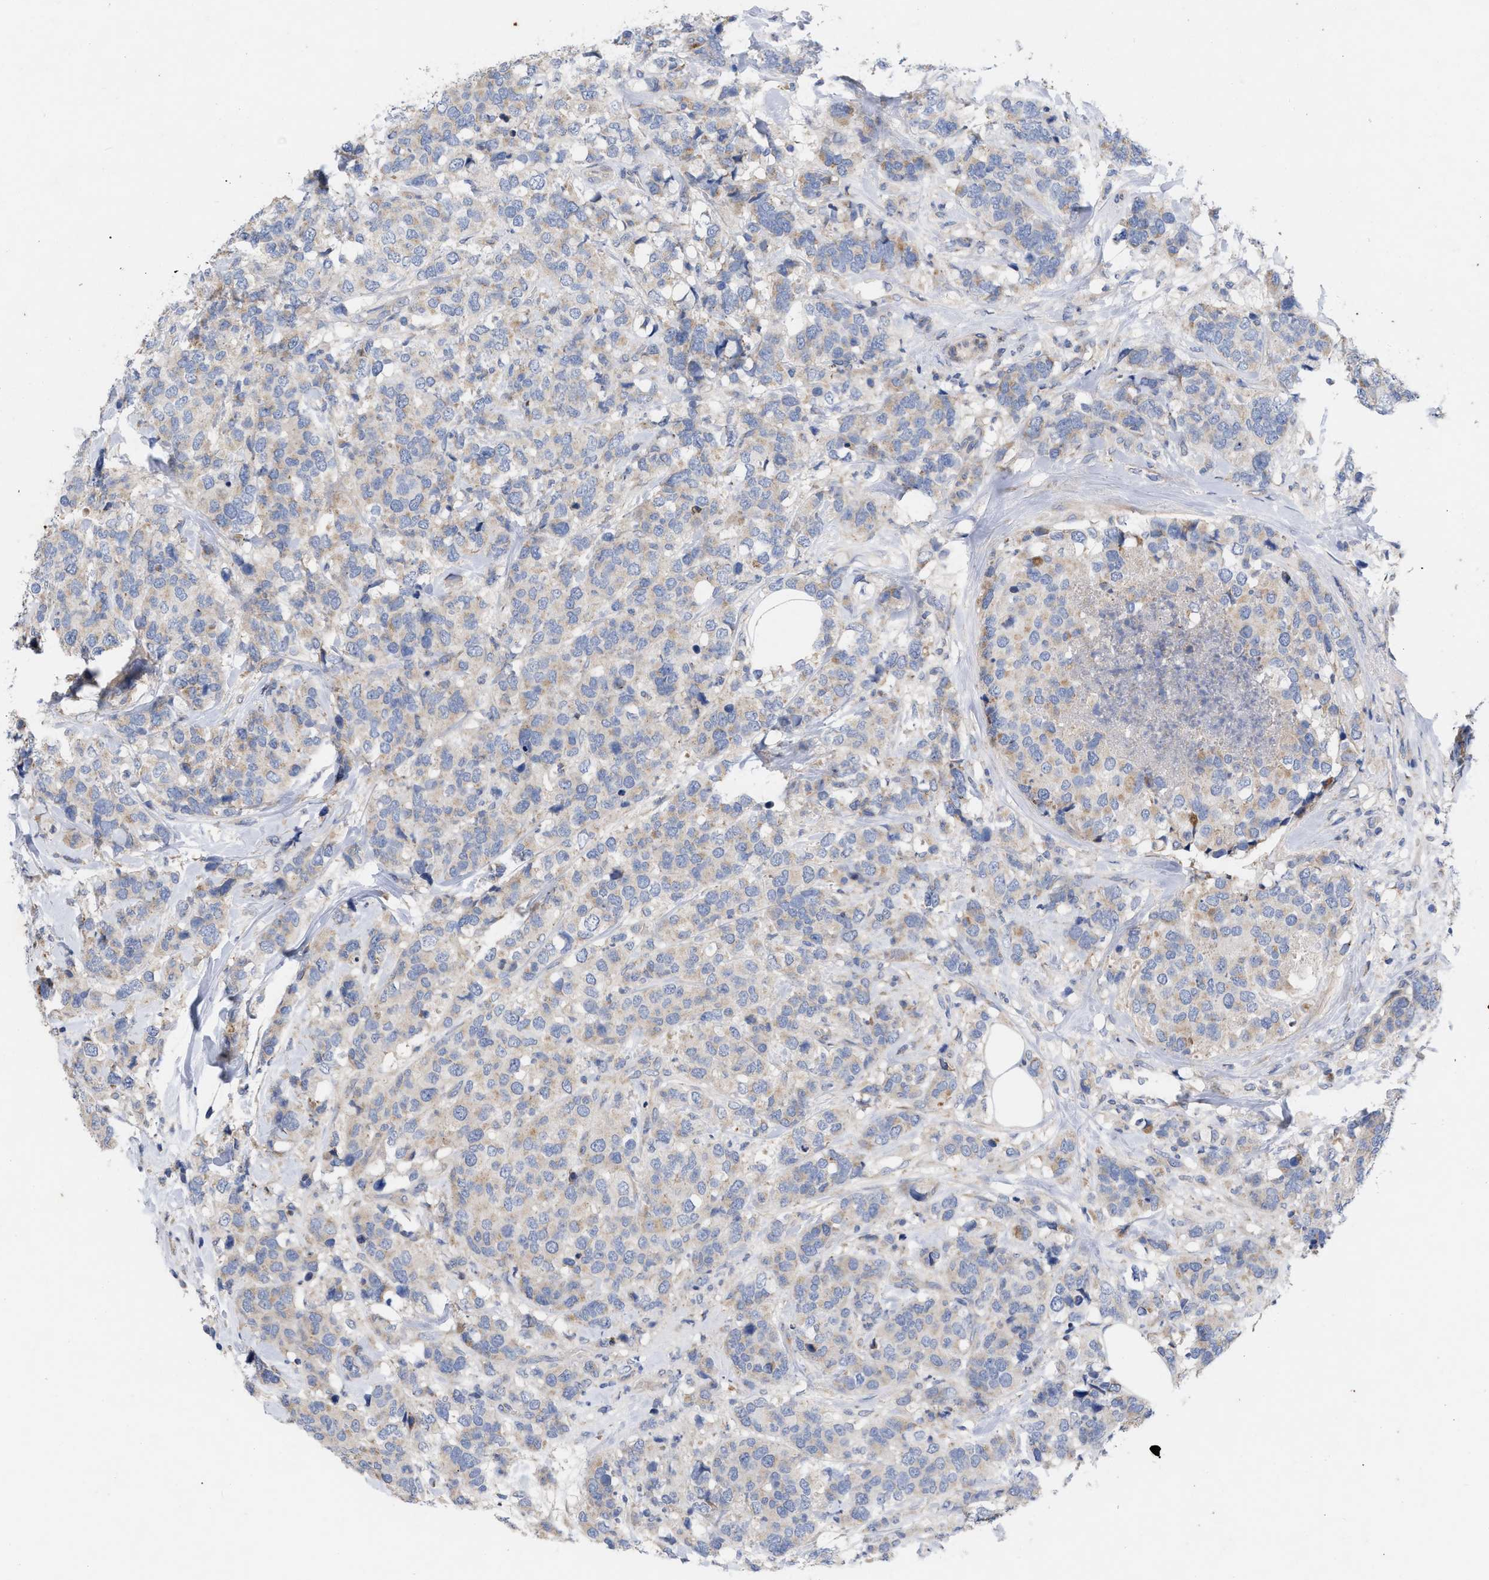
{"staining": {"intensity": "weak", "quantity": "25%-75%", "location": "cytoplasmic/membranous"}, "tissue": "breast cancer", "cell_type": "Tumor cells", "image_type": "cancer", "snomed": [{"axis": "morphology", "description": "Lobular carcinoma"}, {"axis": "topography", "description": "Breast"}], "caption": "Protein staining of breast cancer (lobular carcinoma) tissue displays weak cytoplasmic/membranous expression in approximately 25%-75% of tumor cells.", "gene": "VIP", "patient": {"sex": "female", "age": 59}}